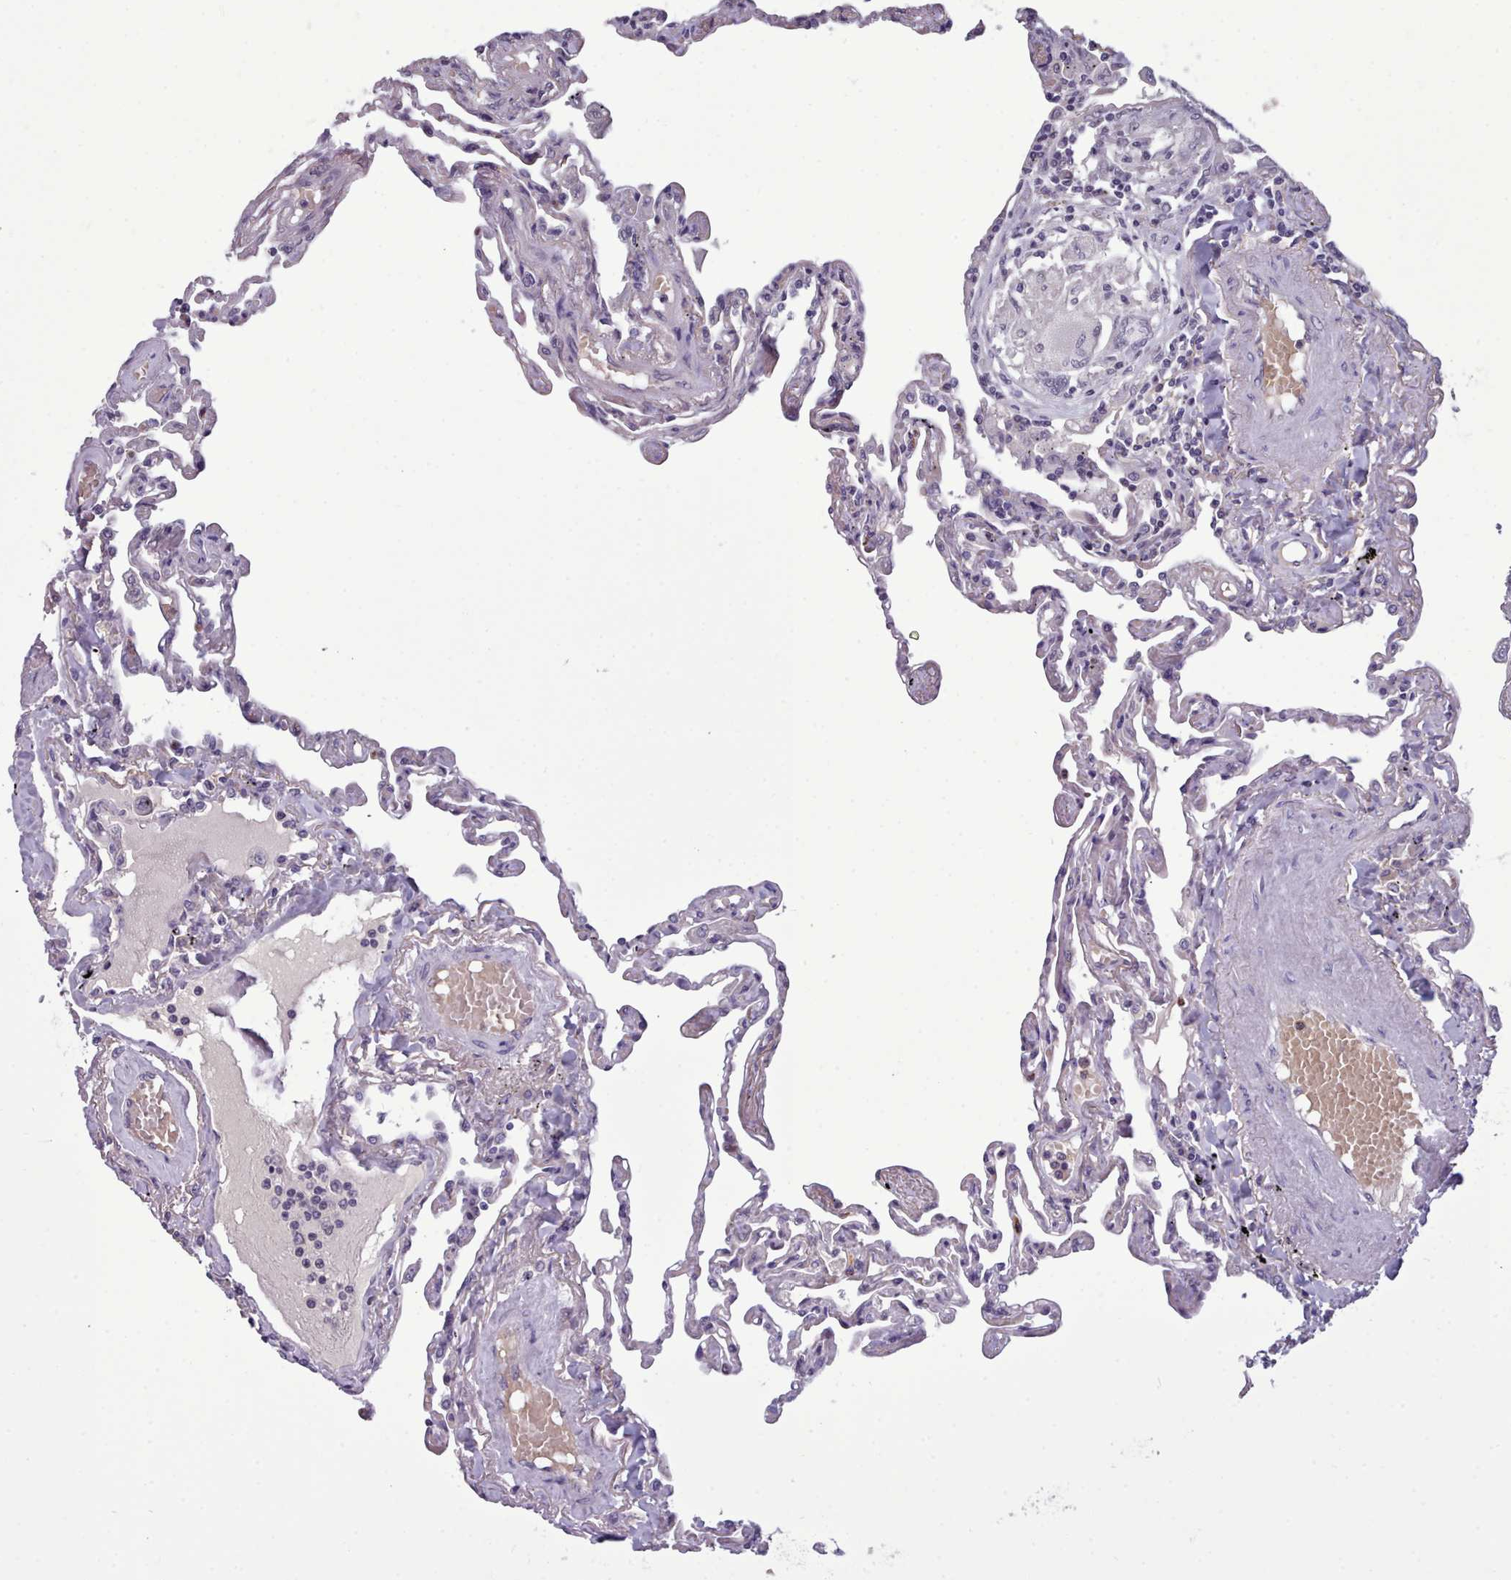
{"staining": {"intensity": "weak", "quantity": "<25%", "location": "cytoplasmic/membranous"}, "tissue": "lung", "cell_type": "Alveolar cells", "image_type": "normal", "snomed": [{"axis": "morphology", "description": "Normal tissue, NOS"}, {"axis": "topography", "description": "Lung"}], "caption": "The immunohistochemistry (IHC) image has no significant expression in alveolar cells of lung. Brightfield microscopy of IHC stained with DAB (3,3'-diaminobenzidine) (brown) and hematoxylin (blue), captured at high magnification.", "gene": "KCTD16", "patient": {"sex": "female", "age": 67}}